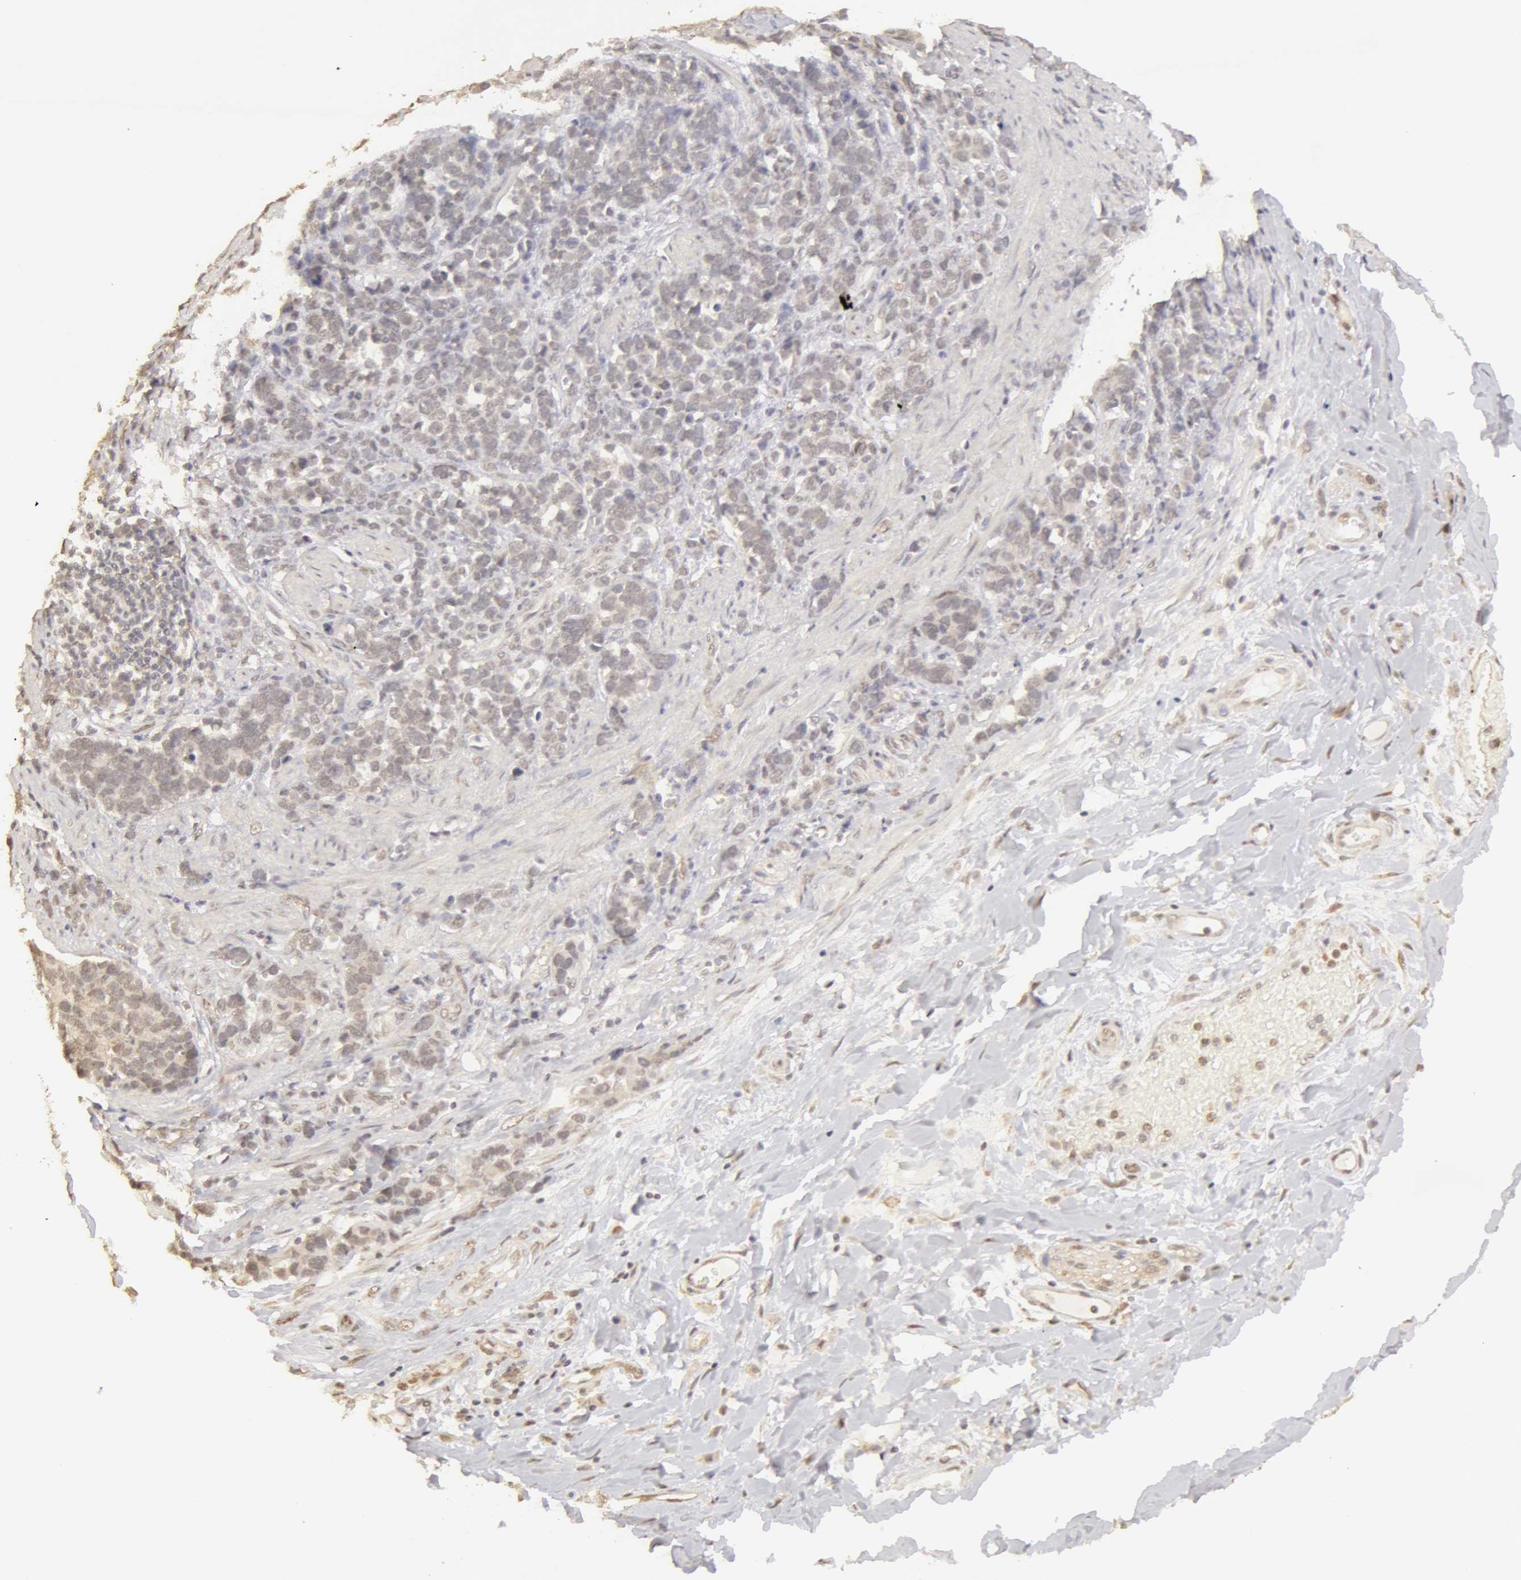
{"staining": {"intensity": "weak", "quantity": "<25%", "location": "nuclear"}, "tissue": "stomach cancer", "cell_type": "Tumor cells", "image_type": "cancer", "snomed": [{"axis": "morphology", "description": "Adenocarcinoma, NOS"}, {"axis": "topography", "description": "Stomach, upper"}], "caption": "There is no significant positivity in tumor cells of stomach cancer.", "gene": "ADAM10", "patient": {"sex": "male", "age": 71}}